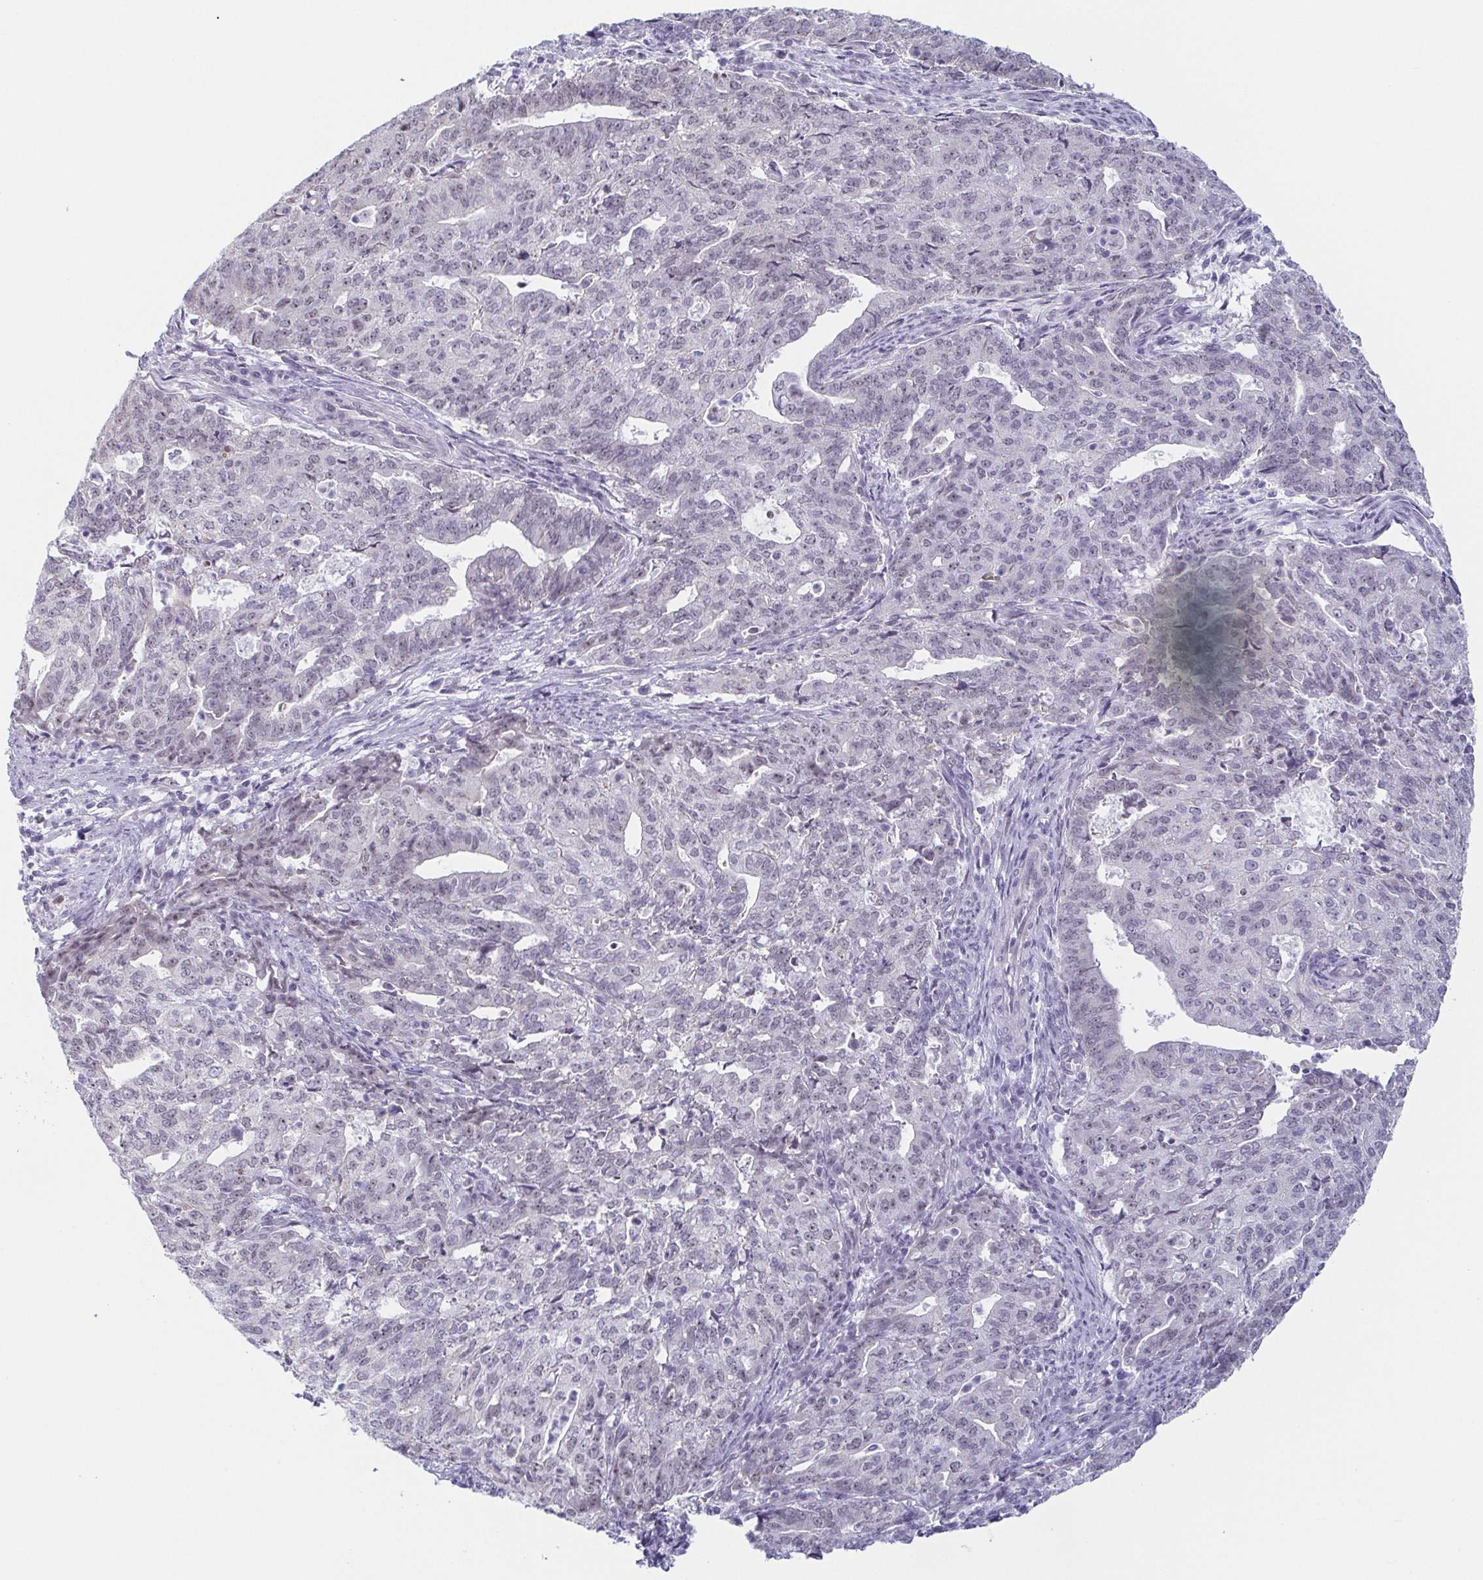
{"staining": {"intensity": "negative", "quantity": "none", "location": "none"}, "tissue": "endometrial cancer", "cell_type": "Tumor cells", "image_type": "cancer", "snomed": [{"axis": "morphology", "description": "Adenocarcinoma, NOS"}, {"axis": "topography", "description": "Endometrium"}], "caption": "DAB (3,3'-diaminobenzidine) immunohistochemical staining of human endometrial cancer shows no significant expression in tumor cells. (Immunohistochemistry (ihc), brightfield microscopy, high magnification).", "gene": "EXOSC7", "patient": {"sex": "female", "age": 82}}